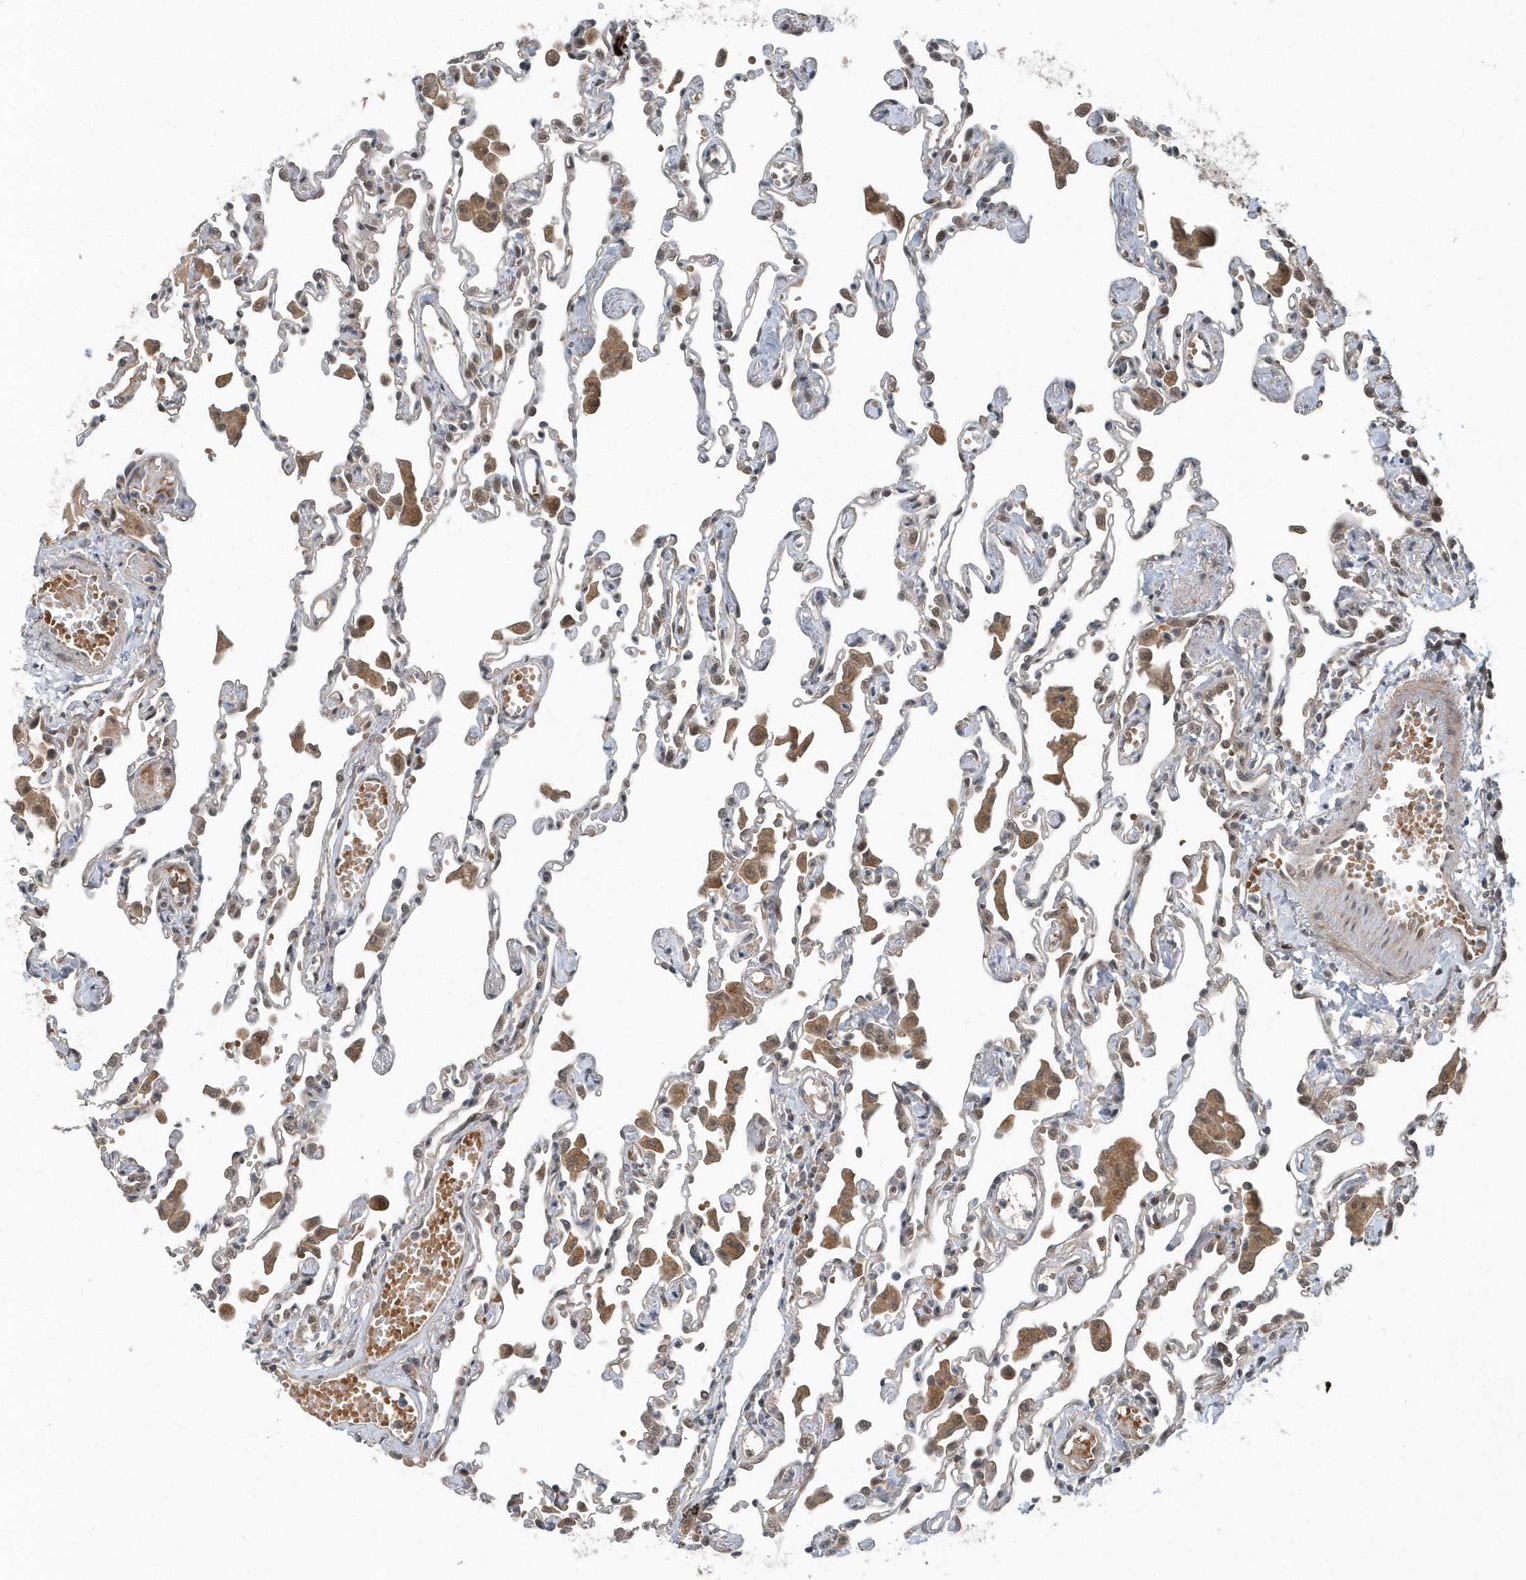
{"staining": {"intensity": "moderate", "quantity": "<25%", "location": "nuclear"}, "tissue": "lung", "cell_type": "Alveolar cells", "image_type": "normal", "snomed": [{"axis": "morphology", "description": "Normal tissue, NOS"}, {"axis": "topography", "description": "Bronchus"}, {"axis": "topography", "description": "Lung"}], "caption": "This histopathology image reveals immunohistochemistry staining of unremarkable lung, with low moderate nuclear staining in approximately <25% of alveolar cells.", "gene": "QTRT2", "patient": {"sex": "female", "age": 49}}